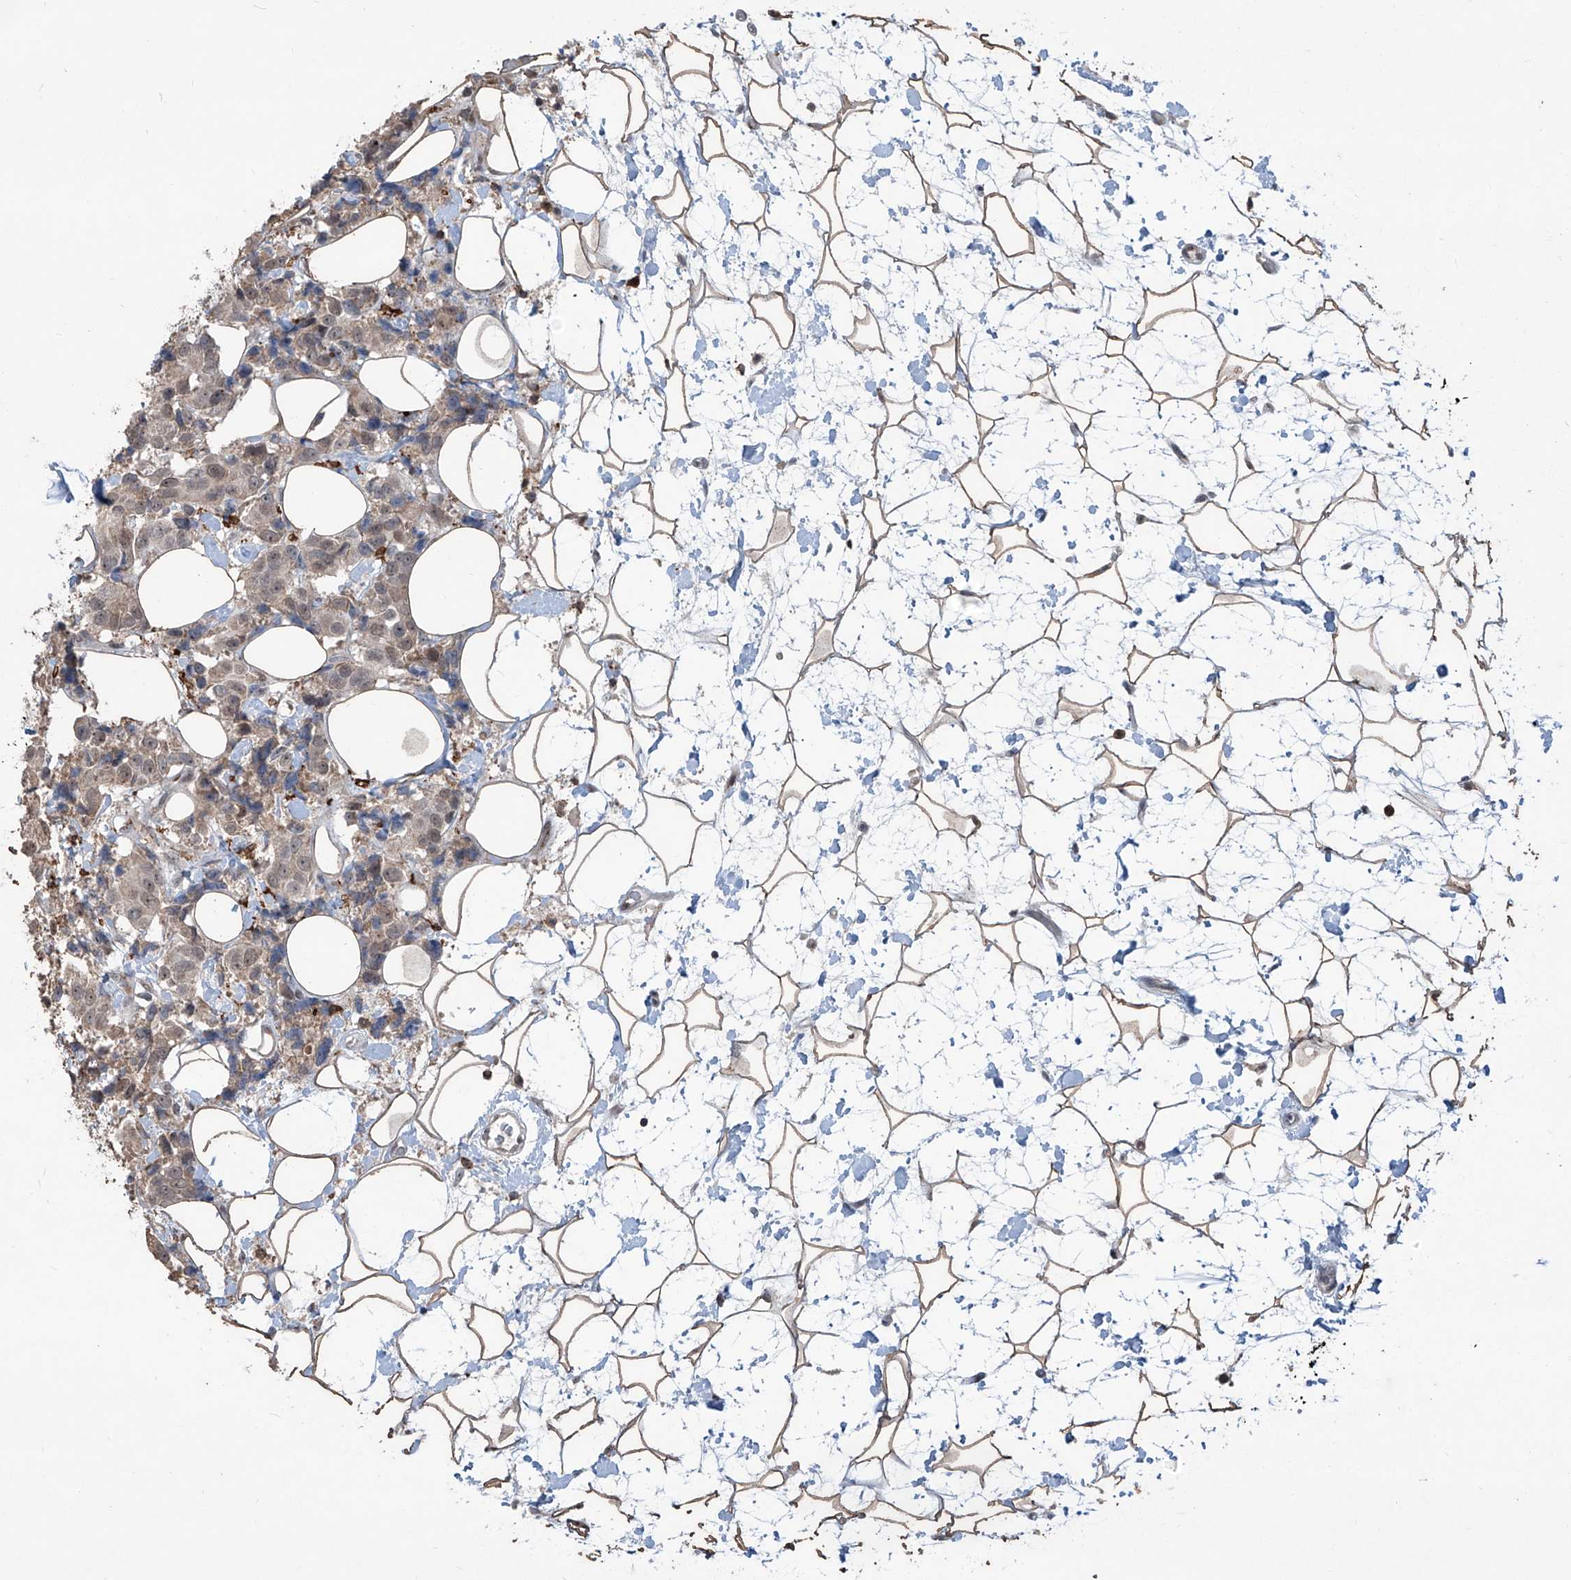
{"staining": {"intensity": "weak", "quantity": "25%-75%", "location": "cytoplasmic/membranous,nuclear"}, "tissue": "breast cancer", "cell_type": "Tumor cells", "image_type": "cancer", "snomed": [{"axis": "morphology", "description": "Normal tissue, NOS"}, {"axis": "morphology", "description": "Duct carcinoma"}, {"axis": "topography", "description": "Breast"}], "caption": "Immunohistochemical staining of human breast cancer (intraductal carcinoma) shows low levels of weak cytoplasmic/membranous and nuclear protein expression in approximately 25%-75% of tumor cells. The staining was performed using DAB (3,3'-diaminobenzidine), with brown indicating positive protein expression. Nuclei are stained blue with hematoxylin.", "gene": "ZBTB48", "patient": {"sex": "female", "age": 39}}